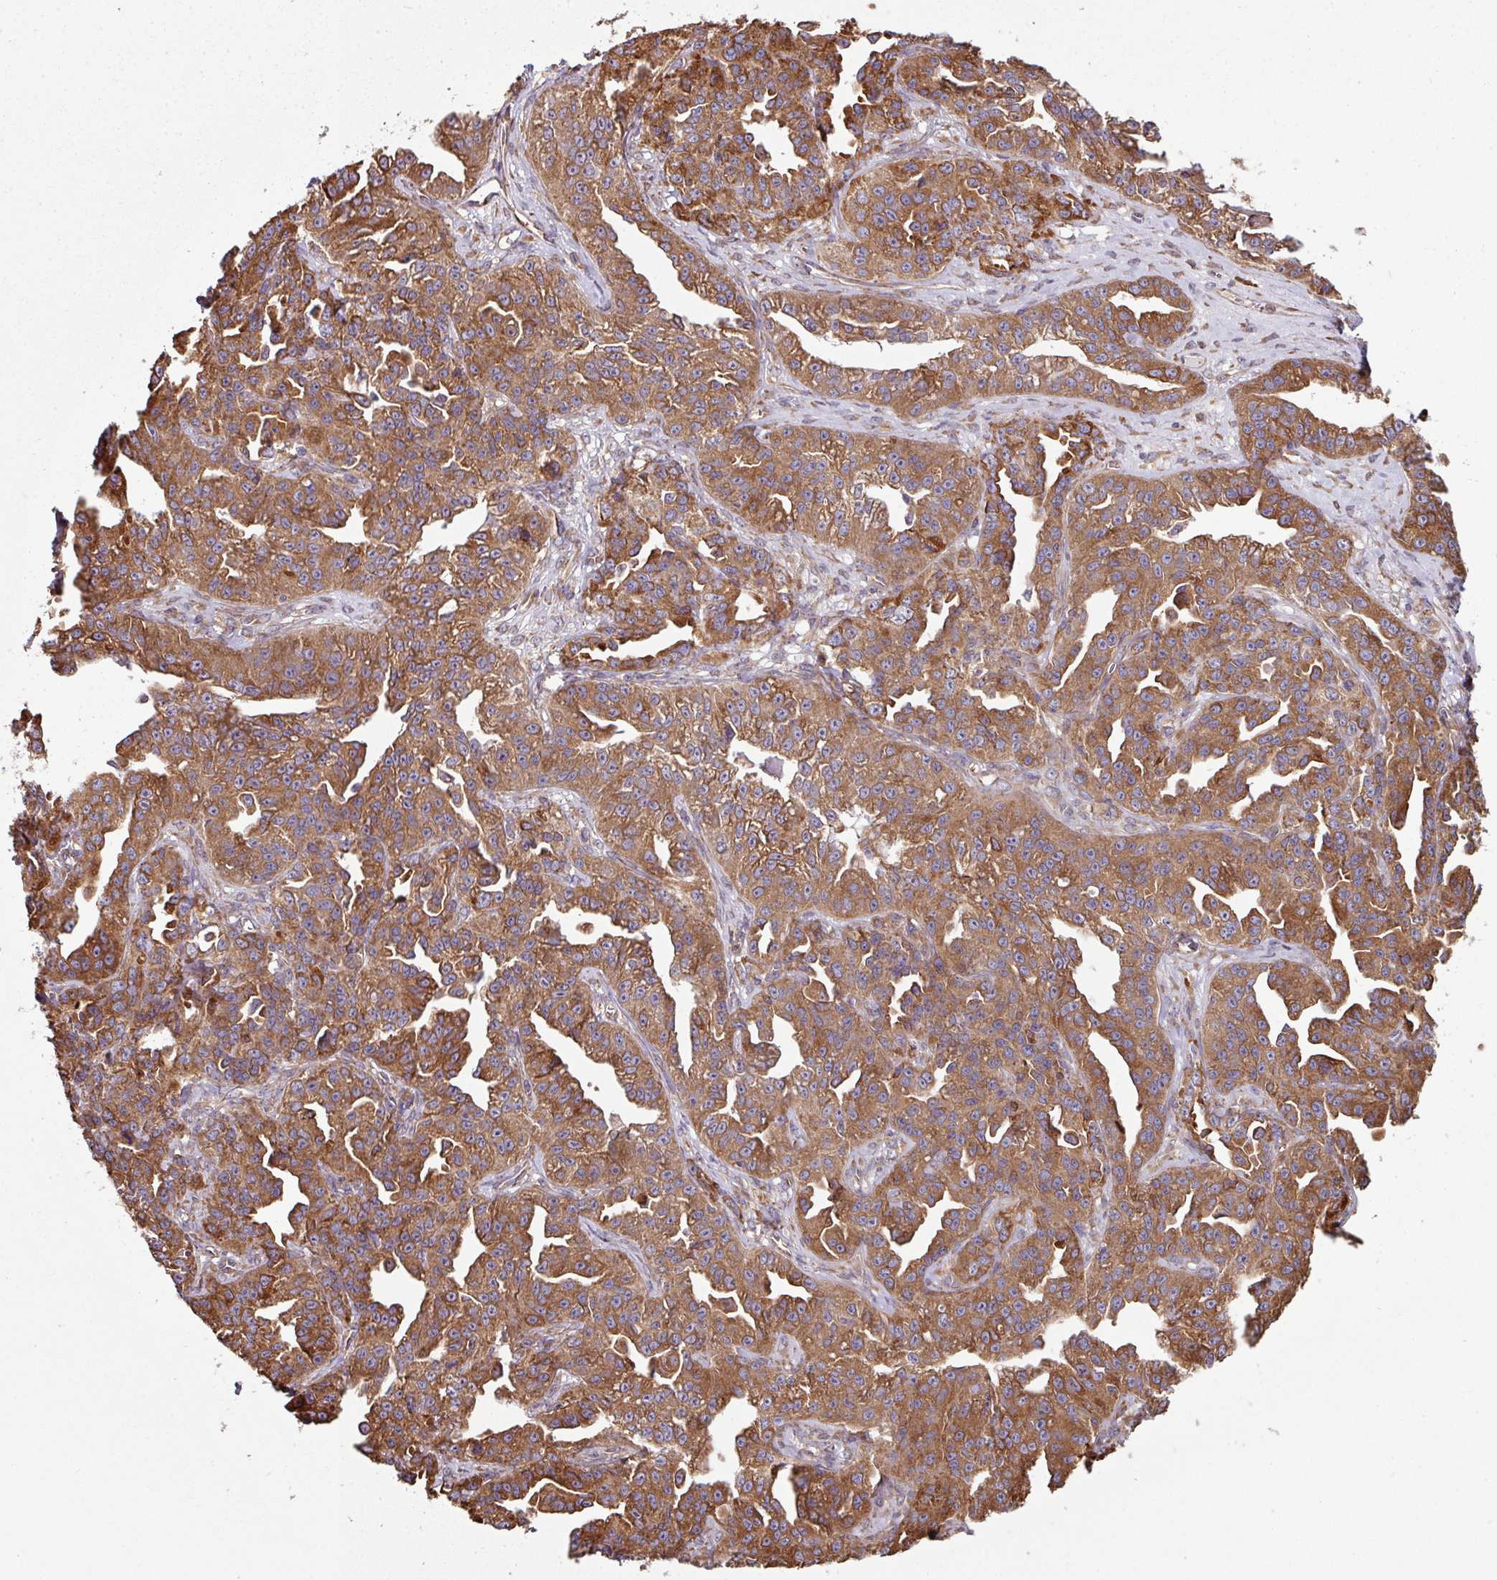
{"staining": {"intensity": "moderate", "quantity": ">75%", "location": "cytoplasmic/membranous"}, "tissue": "ovarian cancer", "cell_type": "Tumor cells", "image_type": "cancer", "snomed": [{"axis": "morphology", "description": "Cystadenocarcinoma, serous, NOS"}, {"axis": "topography", "description": "Ovary"}], "caption": "Approximately >75% of tumor cells in human ovarian cancer exhibit moderate cytoplasmic/membranous protein expression as visualized by brown immunohistochemical staining.", "gene": "FAT4", "patient": {"sex": "female", "age": 75}}